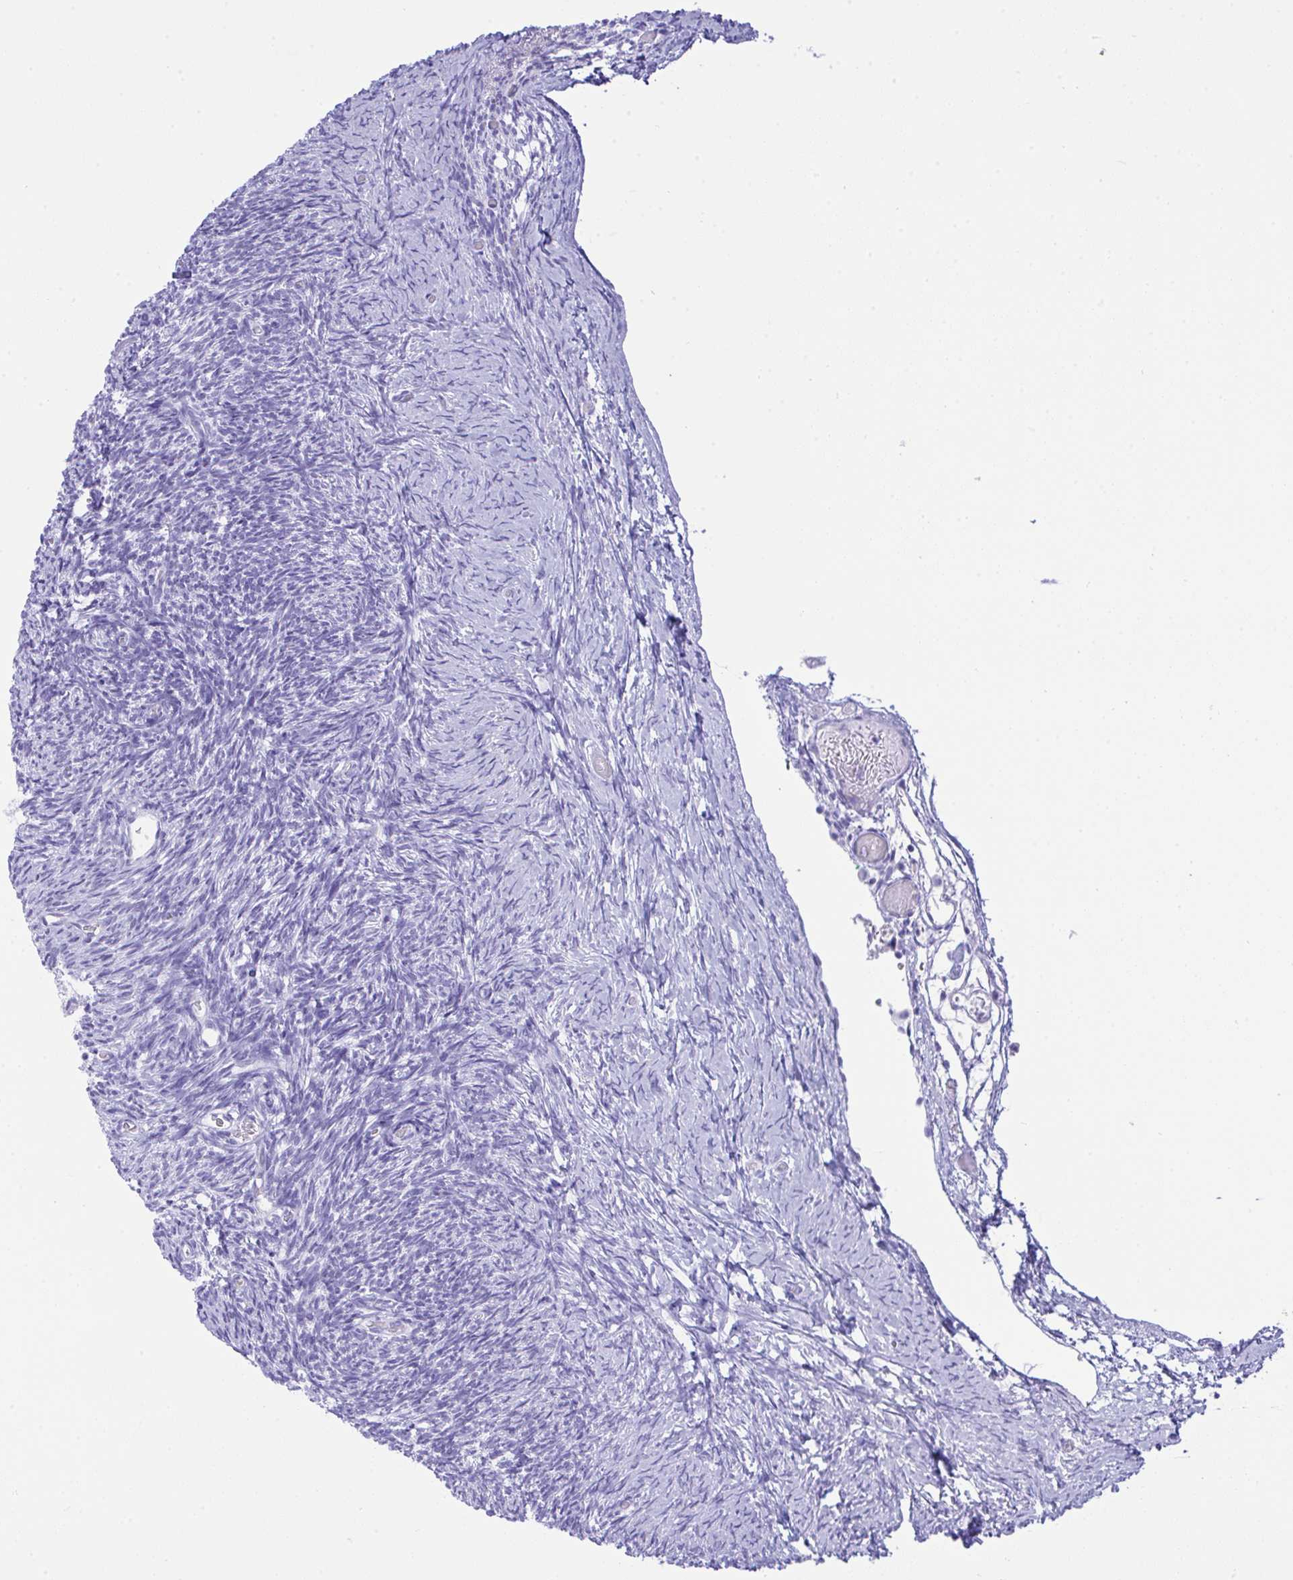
{"staining": {"intensity": "negative", "quantity": "none", "location": "none"}, "tissue": "ovary", "cell_type": "Follicle cells", "image_type": "normal", "snomed": [{"axis": "morphology", "description": "Normal tissue, NOS"}, {"axis": "topography", "description": "Ovary"}], "caption": "Histopathology image shows no protein positivity in follicle cells of unremarkable ovary. (Stains: DAB (3,3'-diaminobenzidine) immunohistochemistry with hematoxylin counter stain, Microscopy: brightfield microscopy at high magnification).", "gene": "AKR1D1", "patient": {"sex": "female", "age": 39}}